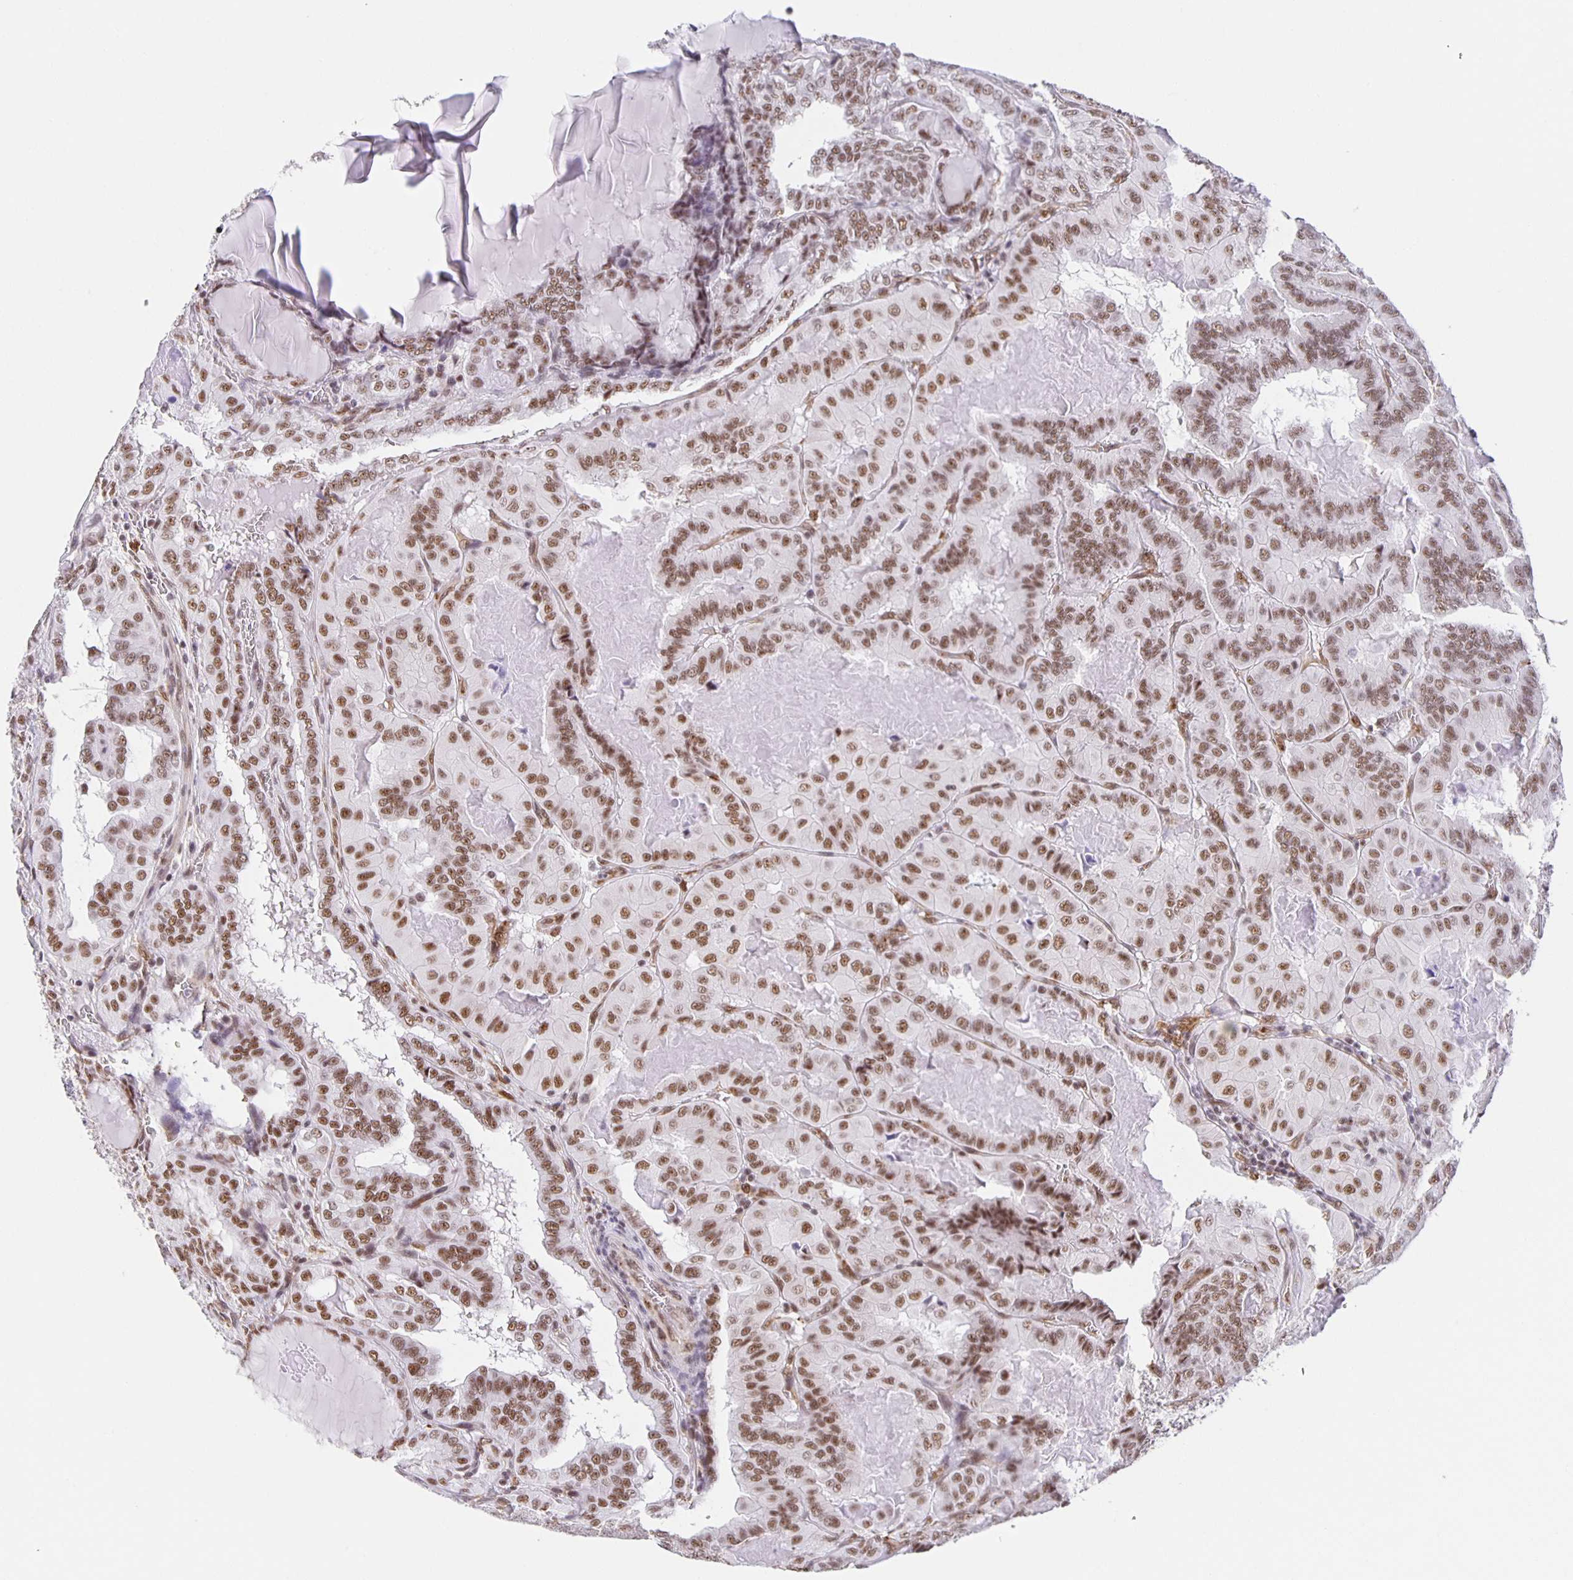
{"staining": {"intensity": "moderate", "quantity": ">75%", "location": "nuclear"}, "tissue": "thyroid cancer", "cell_type": "Tumor cells", "image_type": "cancer", "snomed": [{"axis": "morphology", "description": "Papillary adenocarcinoma, NOS"}, {"axis": "topography", "description": "Thyroid gland"}], "caption": "This micrograph shows IHC staining of thyroid cancer, with medium moderate nuclear expression in about >75% of tumor cells.", "gene": "ZRANB2", "patient": {"sex": "female", "age": 46}}